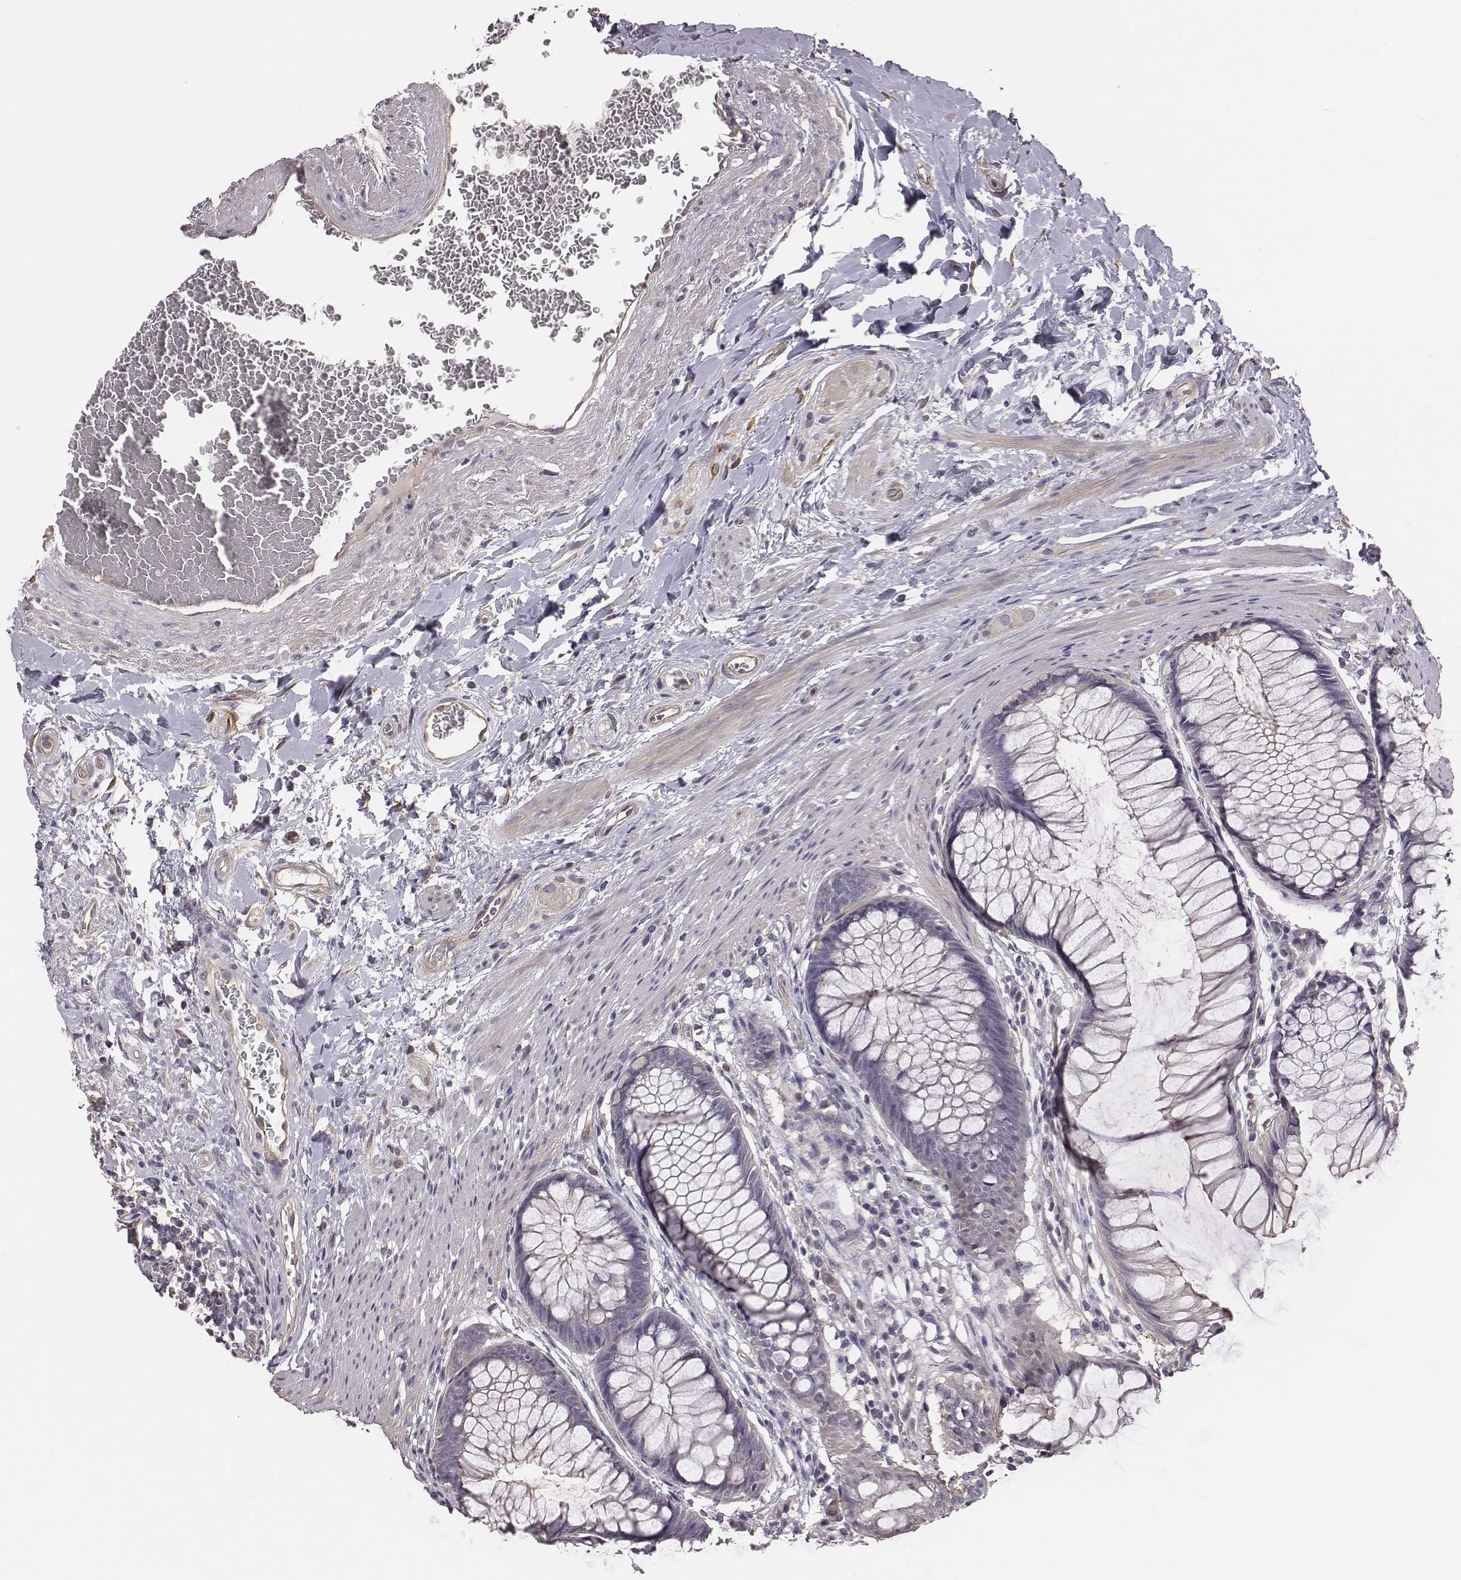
{"staining": {"intensity": "moderate", "quantity": "<25%", "location": "cytoplasmic/membranous"}, "tissue": "rectum", "cell_type": "Glandular cells", "image_type": "normal", "snomed": [{"axis": "morphology", "description": "Normal tissue, NOS"}, {"axis": "topography", "description": "Smooth muscle"}, {"axis": "topography", "description": "Rectum"}], "caption": "Protein staining of benign rectum displays moderate cytoplasmic/membranous staining in about <25% of glandular cells.", "gene": "SCARF1", "patient": {"sex": "male", "age": 53}}